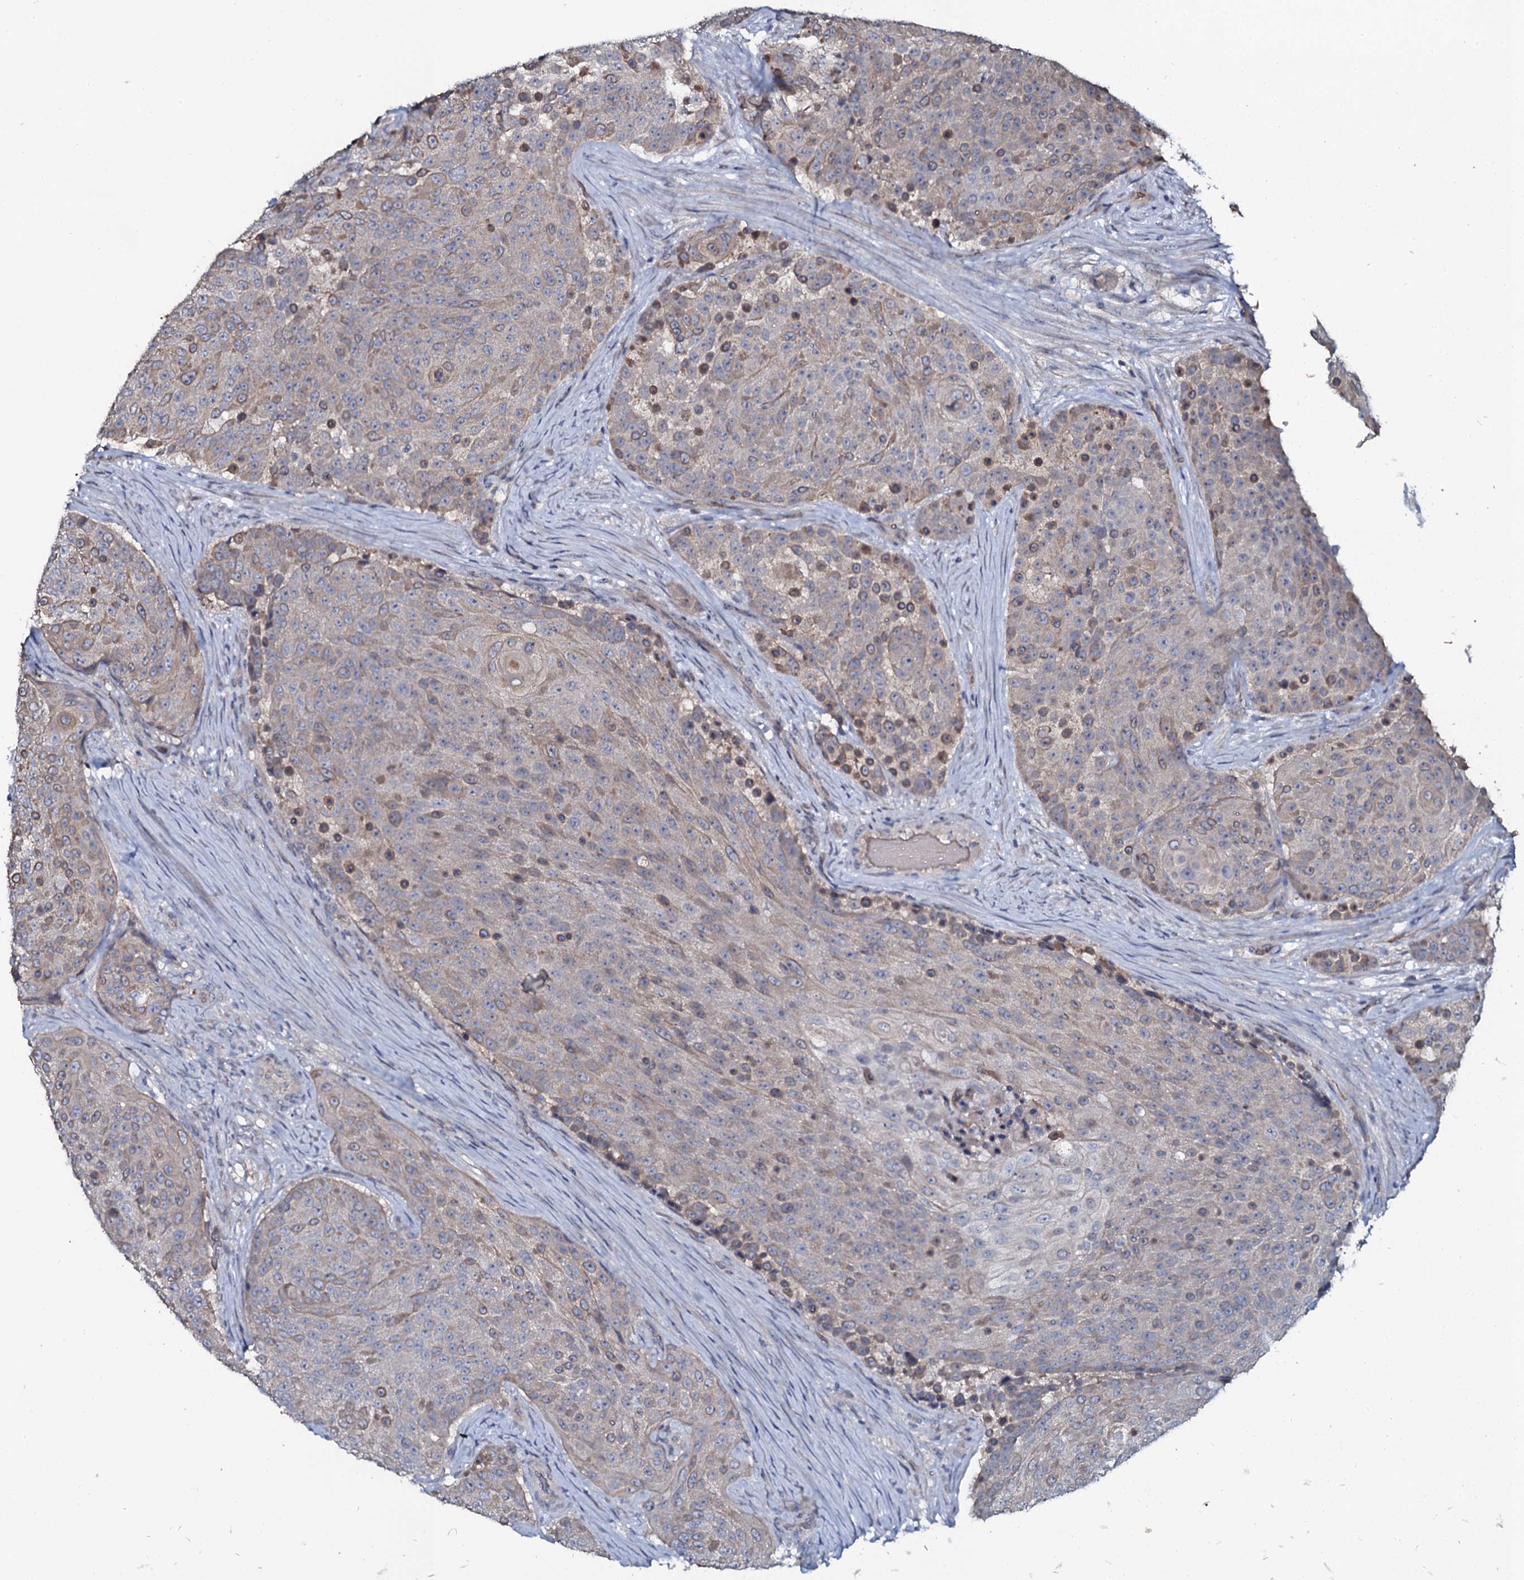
{"staining": {"intensity": "weak", "quantity": "25%-75%", "location": "cytoplasmic/membranous"}, "tissue": "urothelial cancer", "cell_type": "Tumor cells", "image_type": "cancer", "snomed": [{"axis": "morphology", "description": "Urothelial carcinoma, High grade"}, {"axis": "topography", "description": "Urinary bladder"}], "caption": "This image exhibits high-grade urothelial carcinoma stained with IHC to label a protein in brown. The cytoplasmic/membranous of tumor cells show weak positivity for the protein. Nuclei are counter-stained blue.", "gene": "C10orf88", "patient": {"sex": "female", "age": 63}}